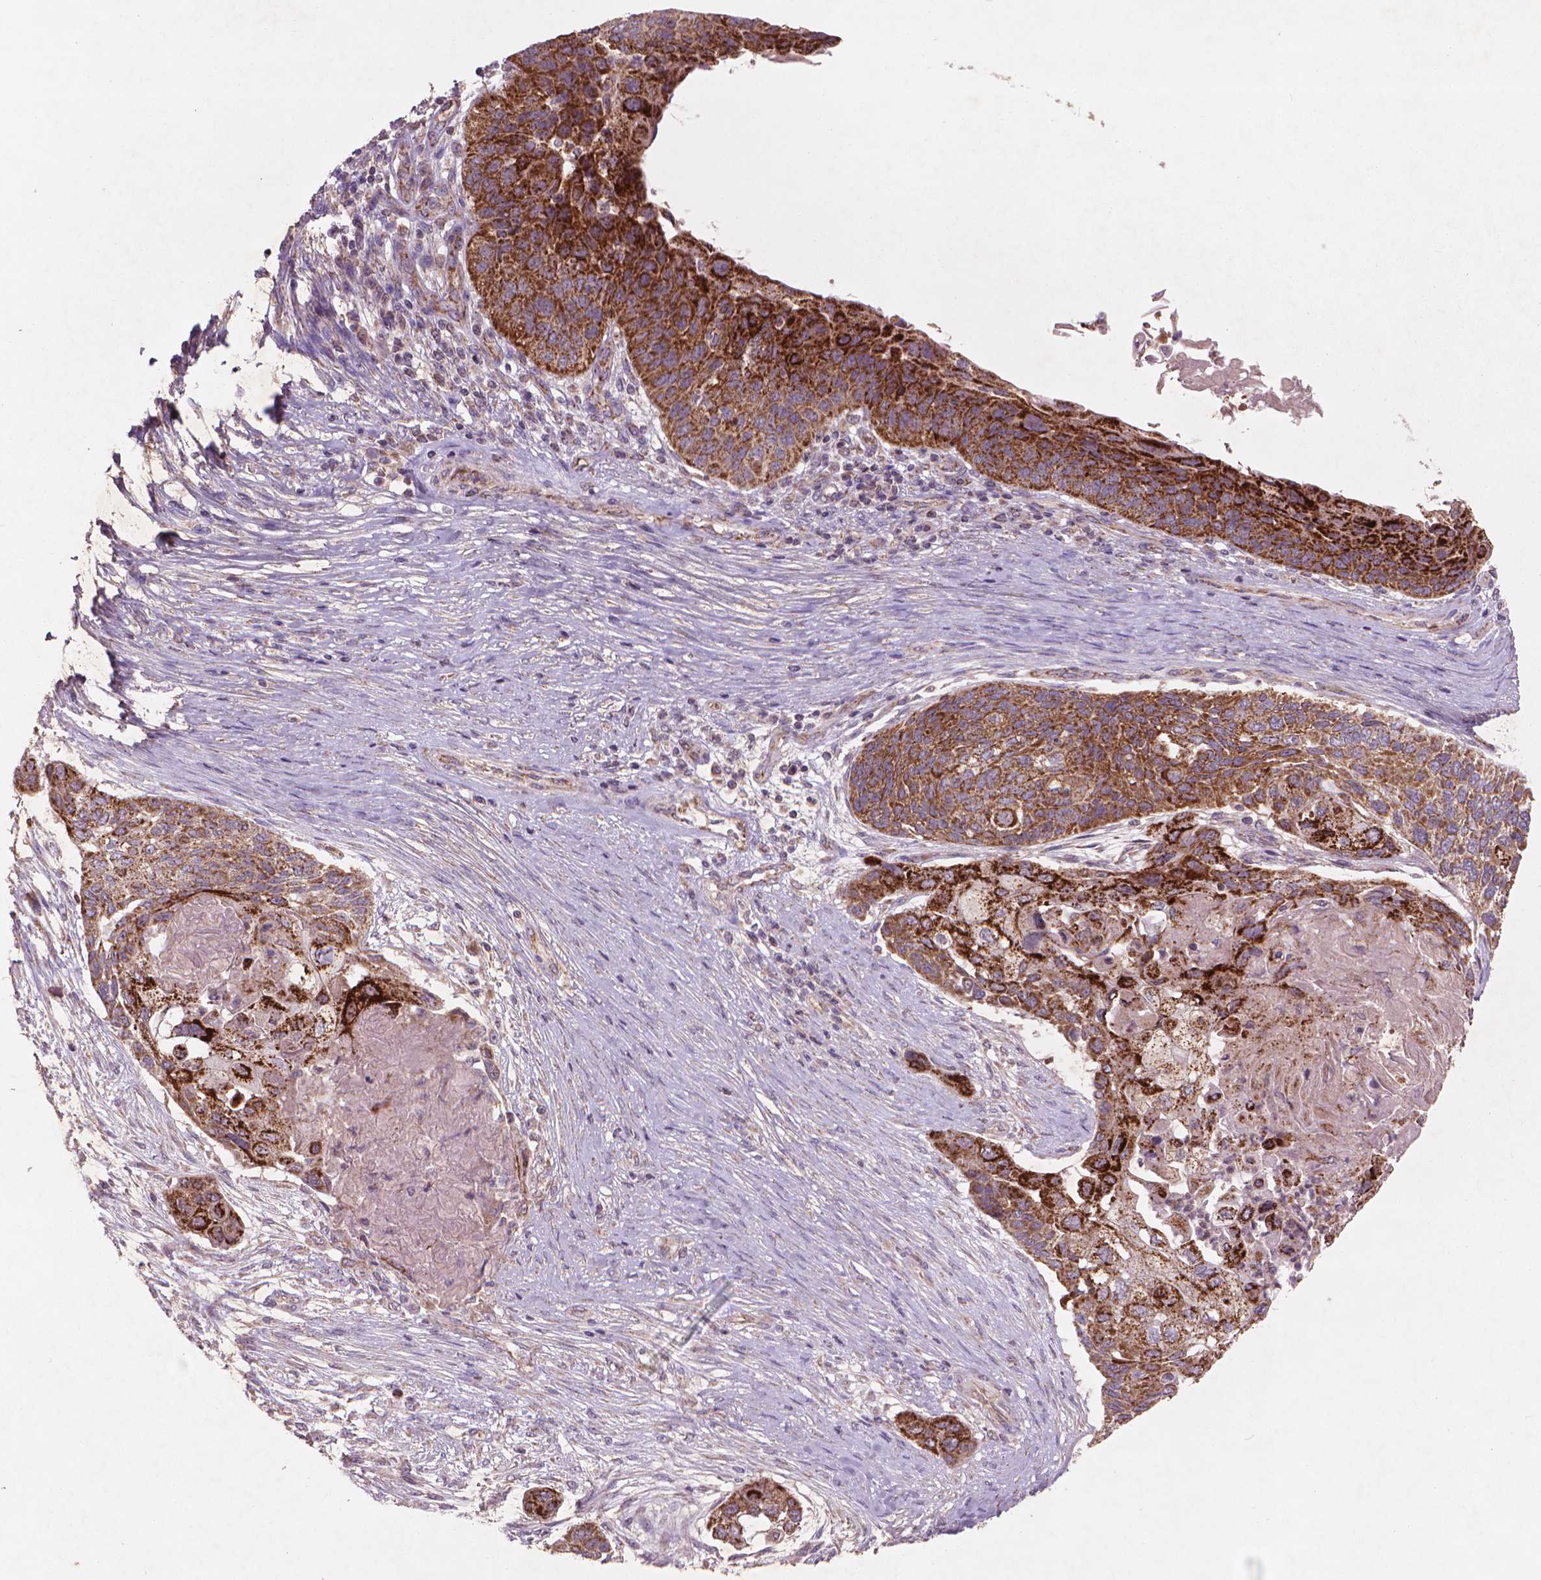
{"staining": {"intensity": "strong", "quantity": ">75%", "location": "cytoplasmic/membranous"}, "tissue": "lung cancer", "cell_type": "Tumor cells", "image_type": "cancer", "snomed": [{"axis": "morphology", "description": "Squamous cell carcinoma, NOS"}, {"axis": "topography", "description": "Lung"}], "caption": "About >75% of tumor cells in lung squamous cell carcinoma reveal strong cytoplasmic/membranous protein expression as visualized by brown immunohistochemical staining.", "gene": "NLRX1", "patient": {"sex": "male", "age": 69}}